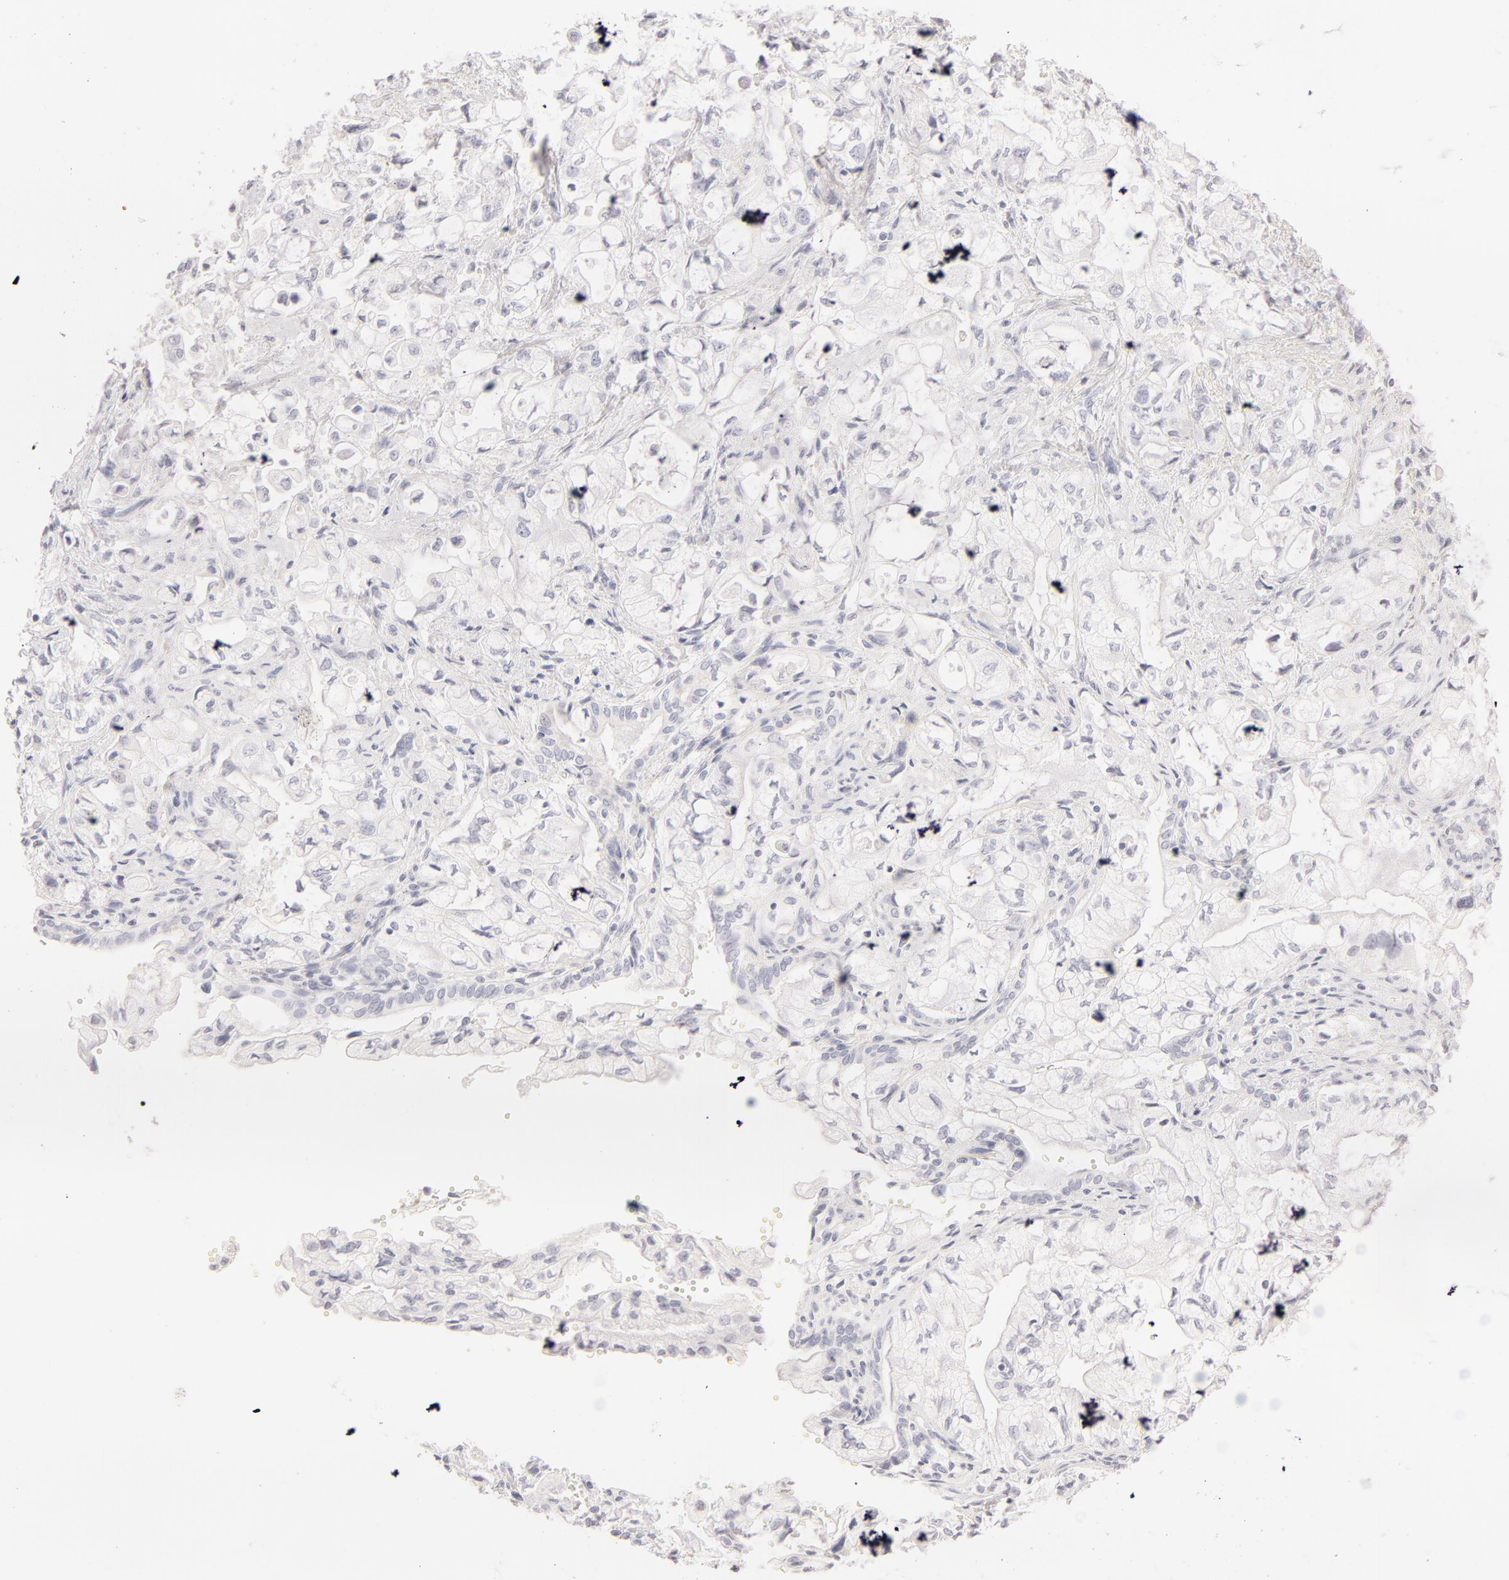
{"staining": {"intensity": "negative", "quantity": "none", "location": "none"}, "tissue": "pancreatic cancer", "cell_type": "Tumor cells", "image_type": "cancer", "snomed": [{"axis": "morphology", "description": "Adenocarcinoma, NOS"}, {"axis": "topography", "description": "Pancreas"}], "caption": "Pancreatic cancer was stained to show a protein in brown. There is no significant positivity in tumor cells.", "gene": "LGALS7B", "patient": {"sex": "male", "age": 79}}